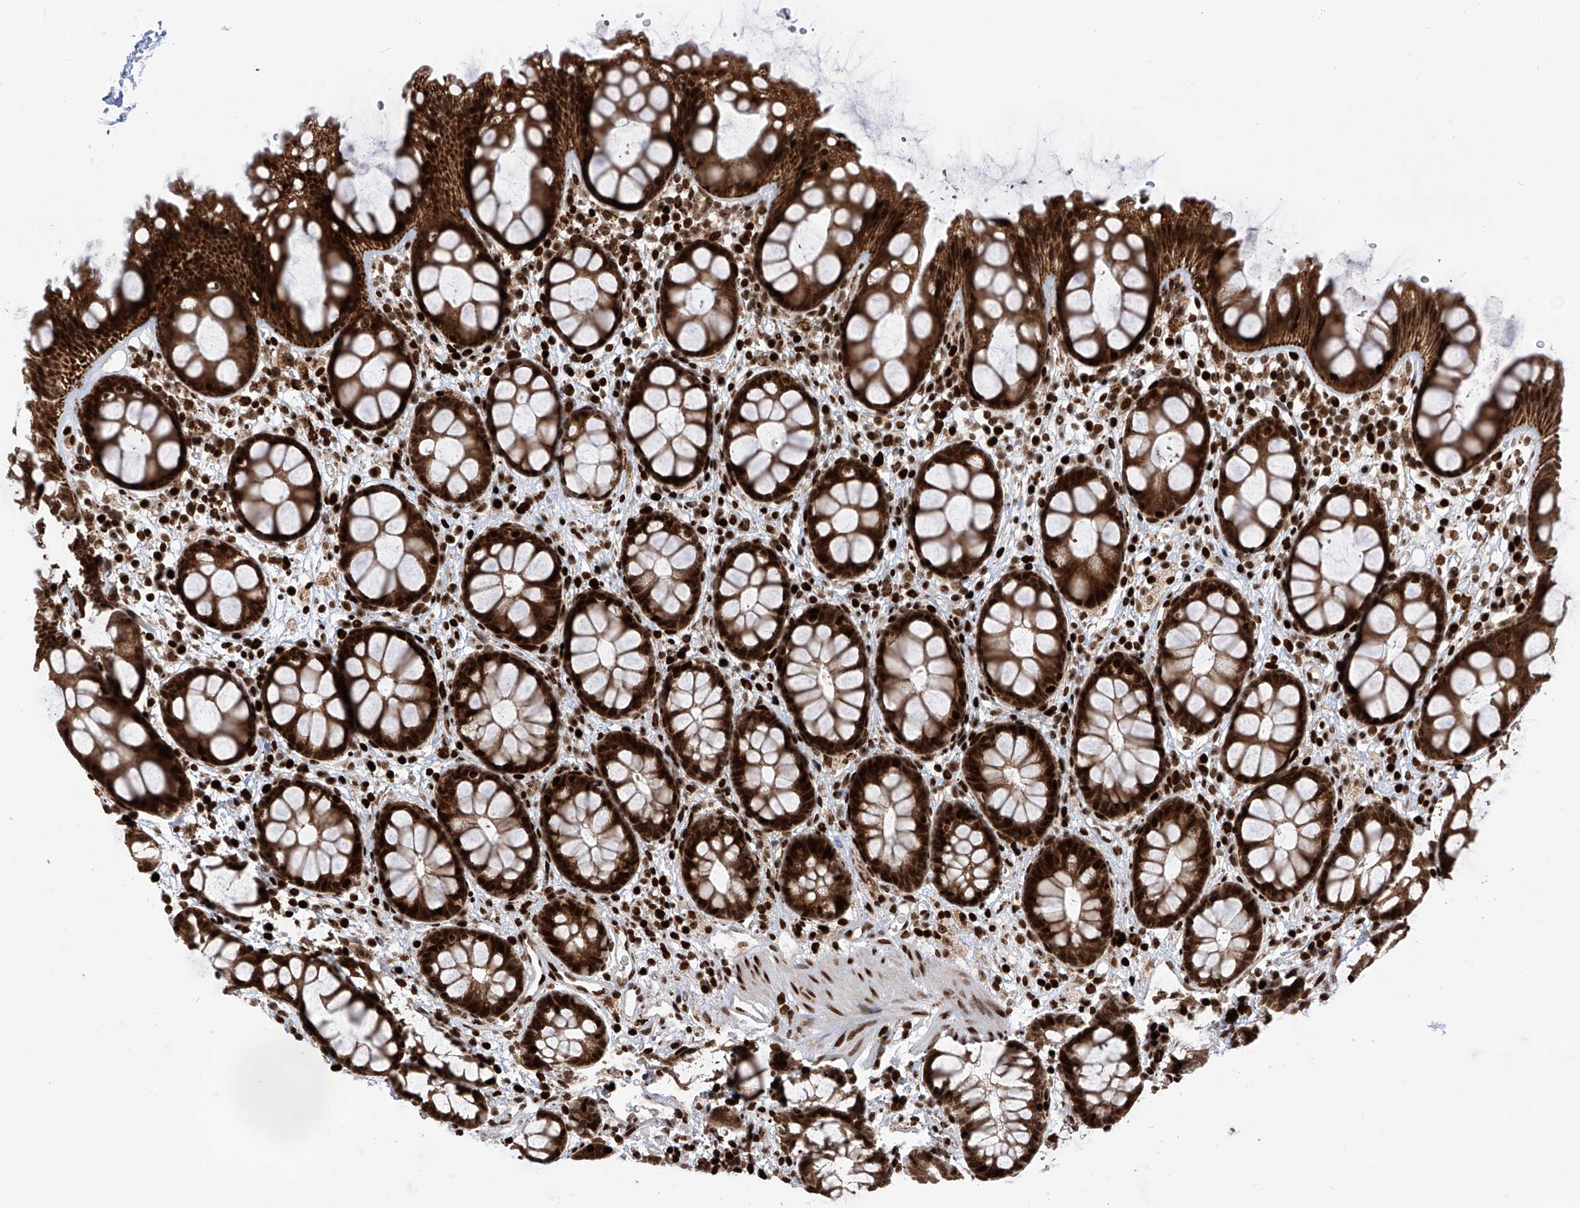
{"staining": {"intensity": "strong", "quantity": ">75%", "location": "cytoplasmic/membranous,nuclear"}, "tissue": "rectum", "cell_type": "Glandular cells", "image_type": "normal", "snomed": [{"axis": "morphology", "description": "Normal tissue, NOS"}, {"axis": "topography", "description": "Rectum"}], "caption": "Immunohistochemistry staining of unremarkable rectum, which demonstrates high levels of strong cytoplasmic/membranous,nuclear expression in about >75% of glandular cells indicating strong cytoplasmic/membranous,nuclear protein expression. The staining was performed using DAB (brown) for protein detection and nuclei were counterstained in hematoxylin (blue).", "gene": "PAK1IP1", "patient": {"sex": "female", "age": 65}}